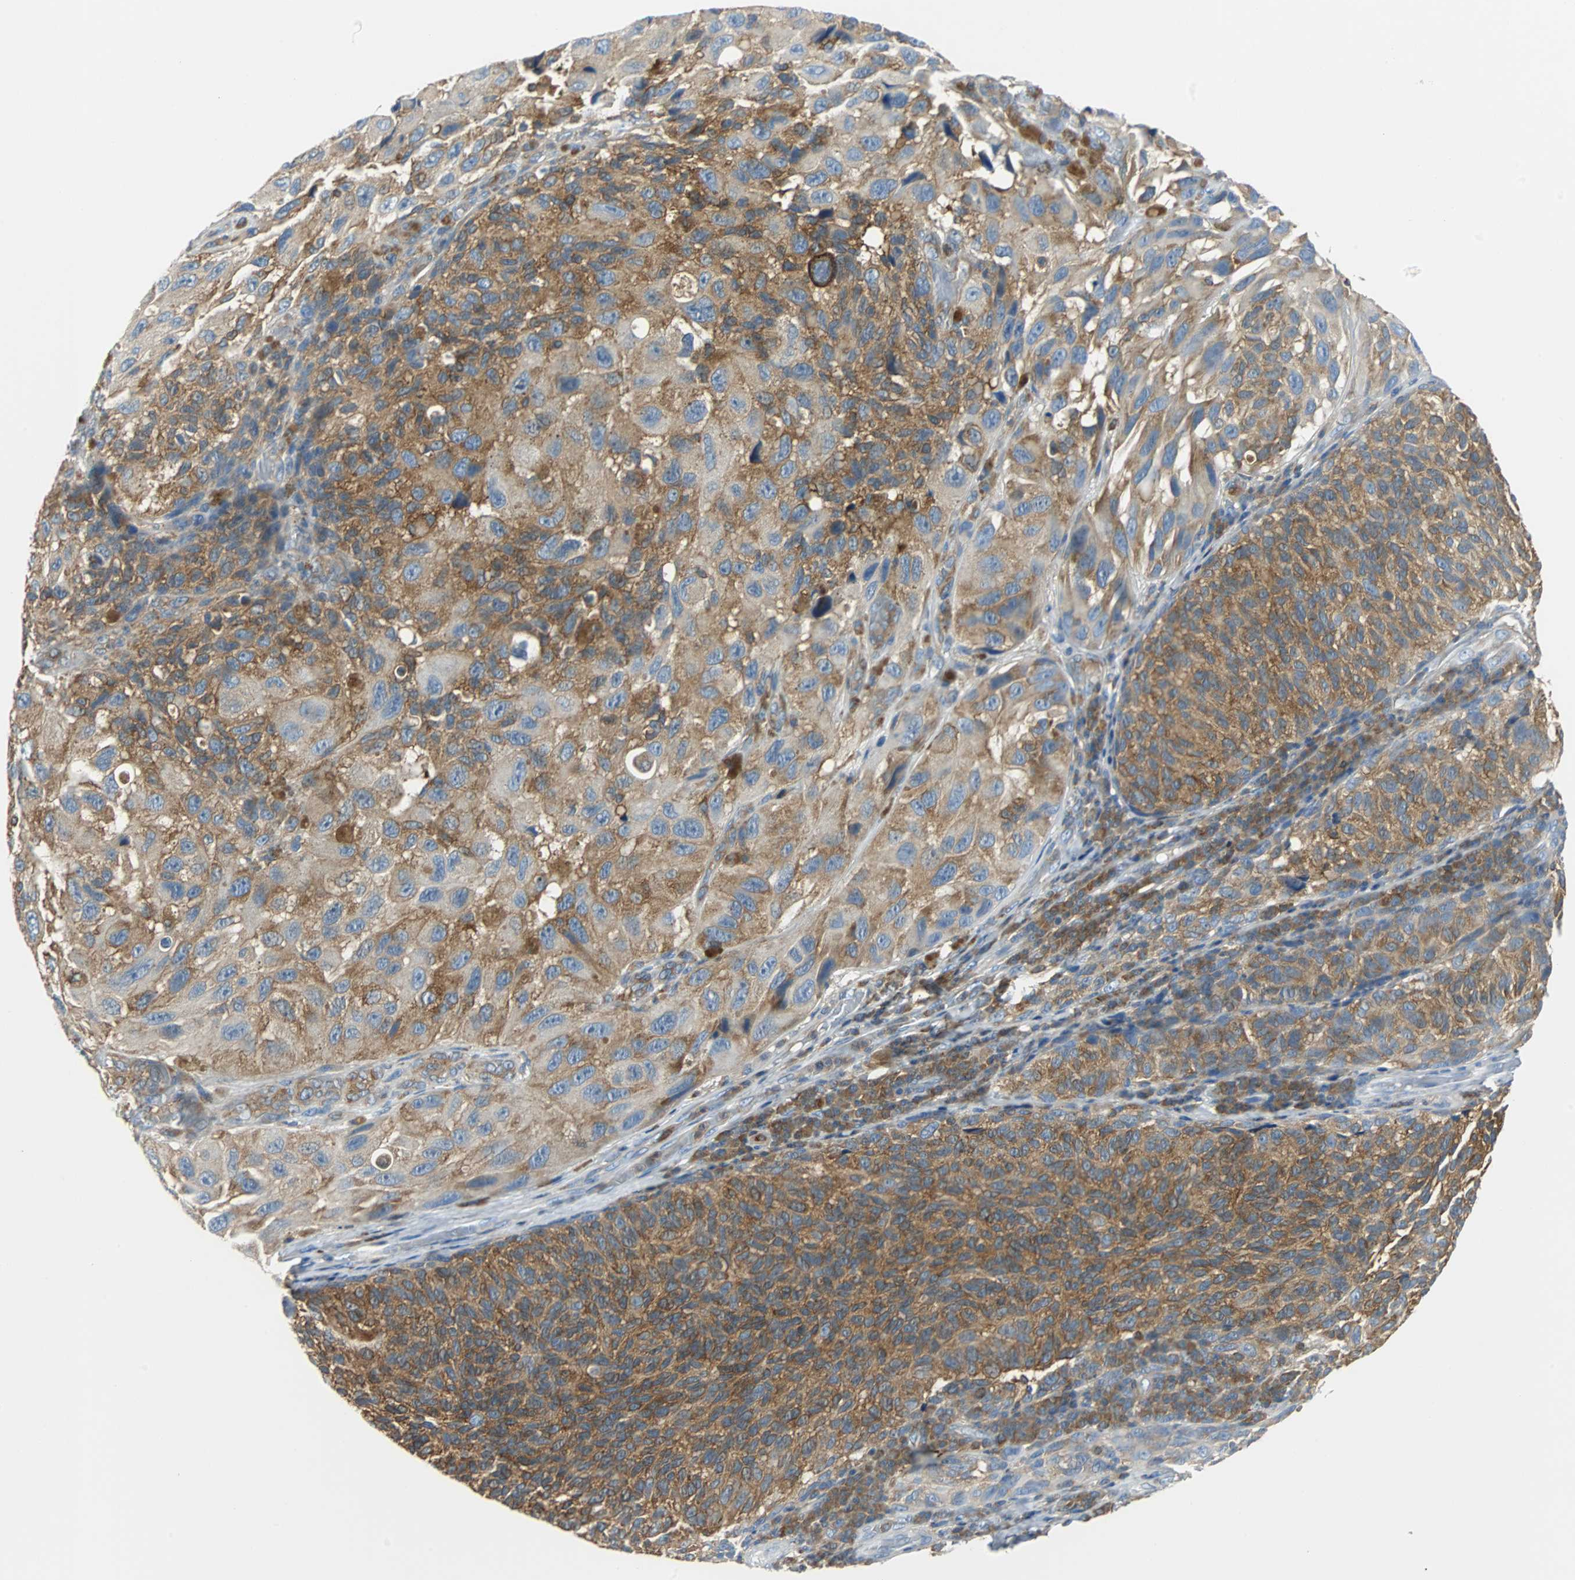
{"staining": {"intensity": "moderate", "quantity": ">75%", "location": "cytoplasmic/membranous"}, "tissue": "melanoma", "cell_type": "Tumor cells", "image_type": "cancer", "snomed": [{"axis": "morphology", "description": "Malignant melanoma, NOS"}, {"axis": "topography", "description": "Skin"}], "caption": "Melanoma was stained to show a protein in brown. There is medium levels of moderate cytoplasmic/membranous expression in approximately >75% of tumor cells.", "gene": "TSC22D4", "patient": {"sex": "female", "age": 73}}